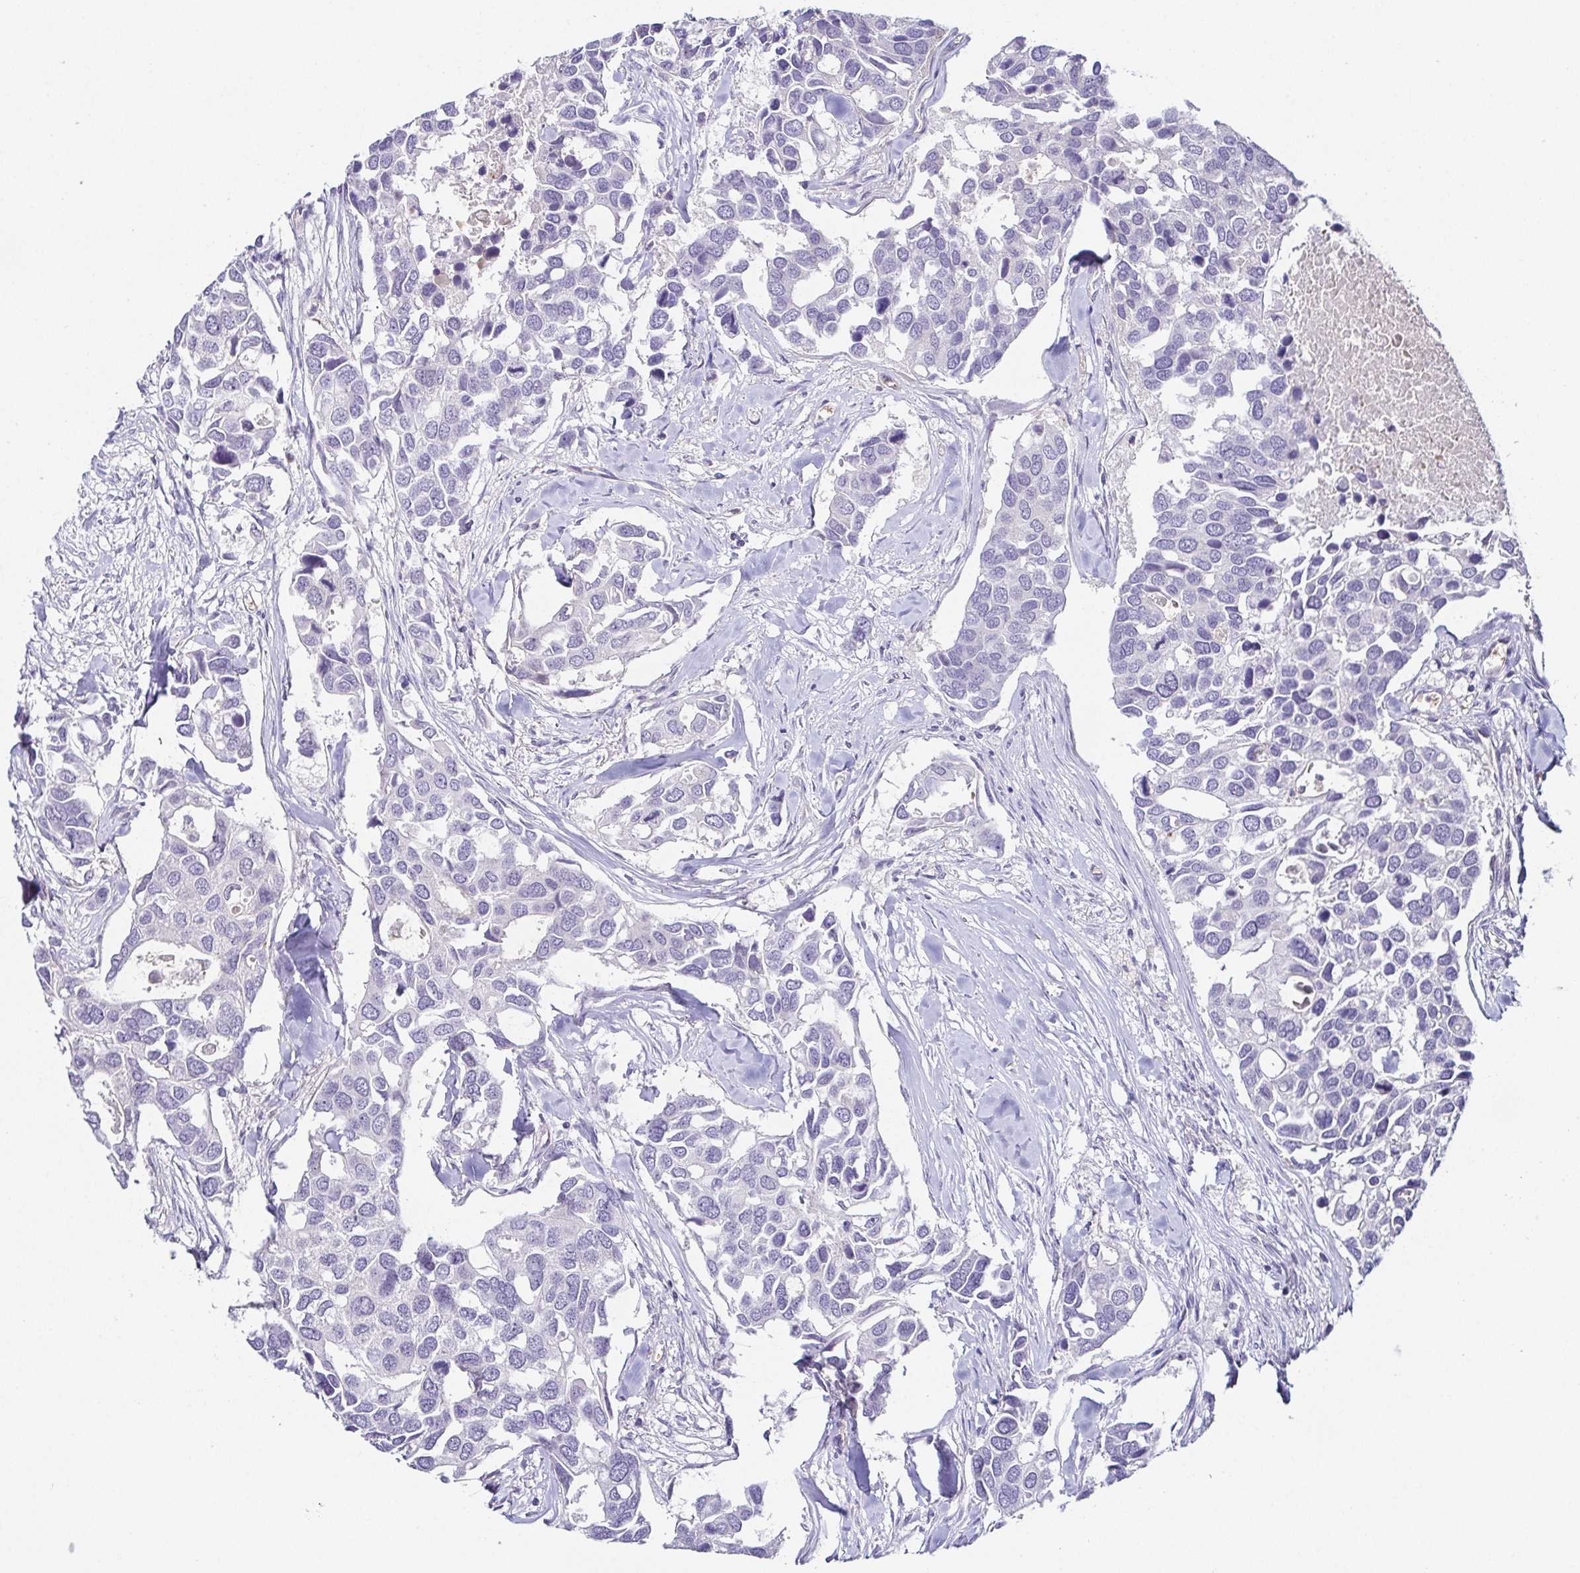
{"staining": {"intensity": "negative", "quantity": "none", "location": "none"}, "tissue": "breast cancer", "cell_type": "Tumor cells", "image_type": "cancer", "snomed": [{"axis": "morphology", "description": "Duct carcinoma"}, {"axis": "topography", "description": "Breast"}], "caption": "Tumor cells are negative for protein expression in human intraductal carcinoma (breast). (Brightfield microscopy of DAB (3,3'-diaminobenzidine) IHC at high magnification).", "gene": "FAM162B", "patient": {"sex": "female", "age": 83}}